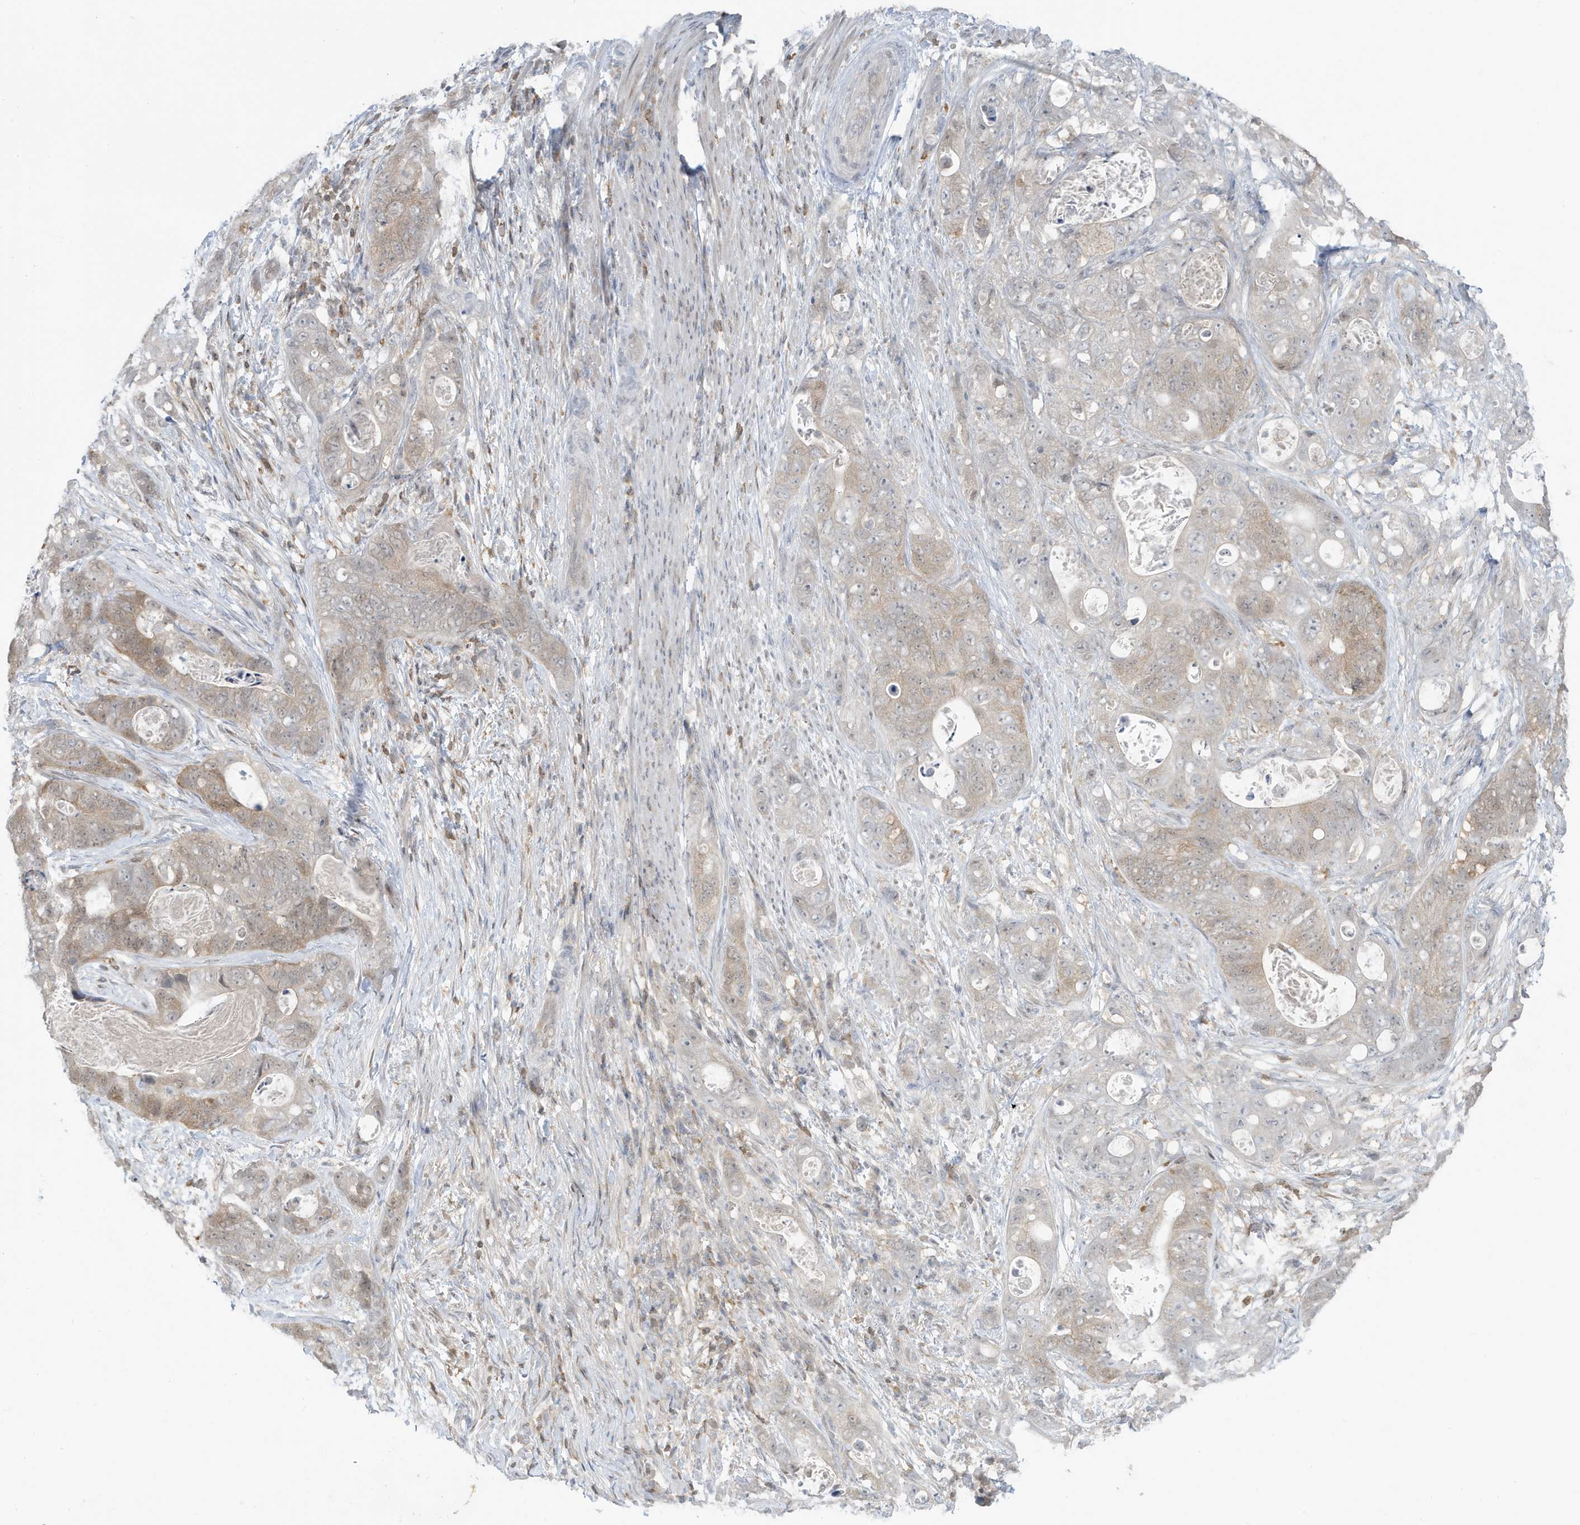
{"staining": {"intensity": "weak", "quantity": "25%-75%", "location": "cytoplasmic/membranous"}, "tissue": "stomach cancer", "cell_type": "Tumor cells", "image_type": "cancer", "snomed": [{"axis": "morphology", "description": "Adenocarcinoma, NOS"}, {"axis": "topography", "description": "Stomach"}], "caption": "This photomicrograph exhibits IHC staining of human stomach cancer (adenocarcinoma), with low weak cytoplasmic/membranous positivity in approximately 25%-75% of tumor cells.", "gene": "OGA", "patient": {"sex": "female", "age": 89}}